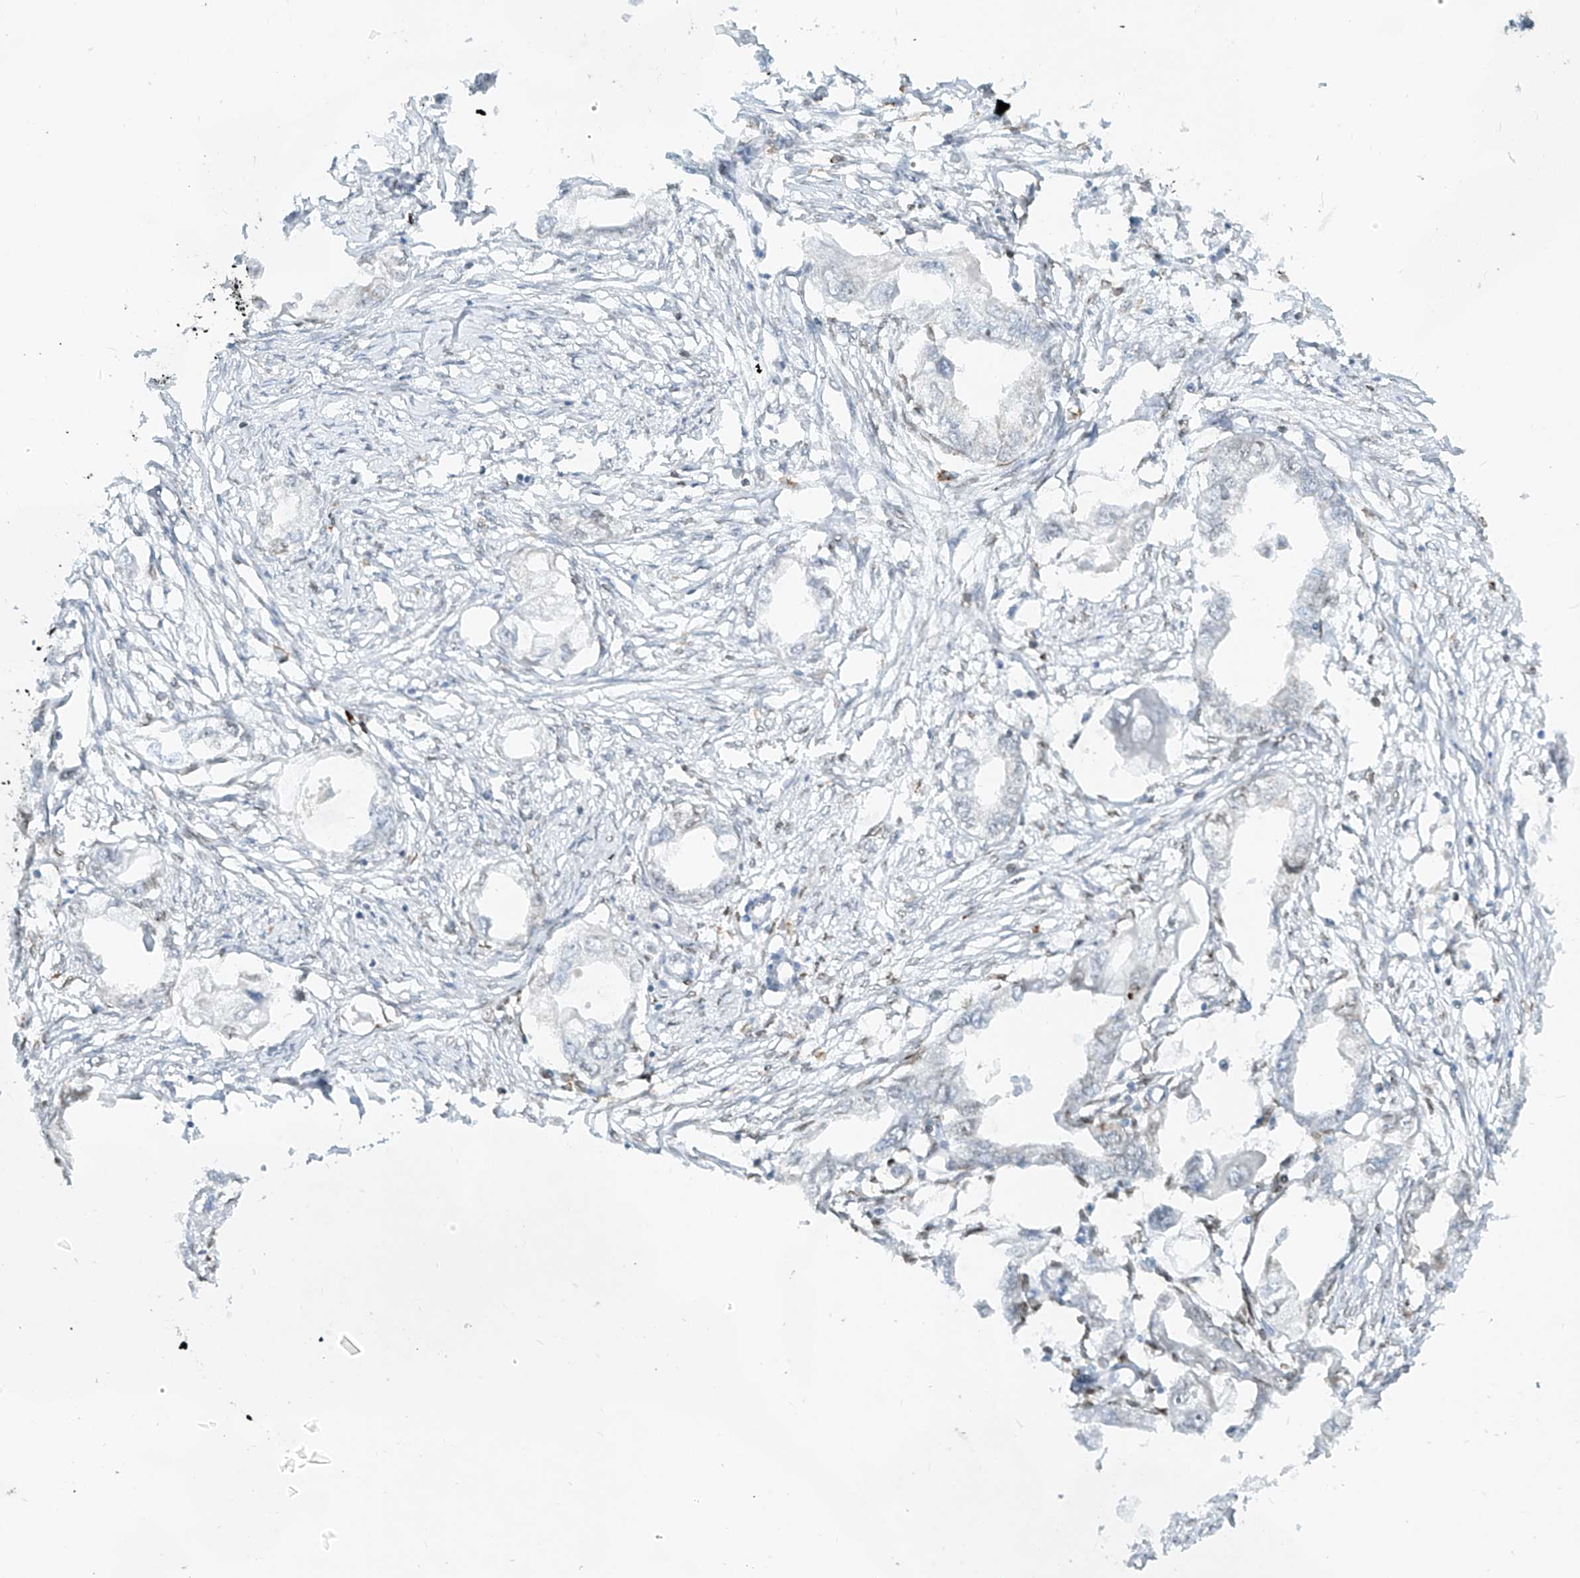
{"staining": {"intensity": "negative", "quantity": "none", "location": "none"}, "tissue": "endometrial cancer", "cell_type": "Tumor cells", "image_type": "cancer", "snomed": [{"axis": "morphology", "description": "Adenocarcinoma, NOS"}, {"axis": "morphology", "description": "Adenocarcinoma, metastatic, NOS"}, {"axis": "topography", "description": "Adipose tissue"}, {"axis": "topography", "description": "Endometrium"}], "caption": "This is an IHC image of endometrial cancer. There is no positivity in tumor cells.", "gene": "SAMD15", "patient": {"sex": "female", "age": 67}}